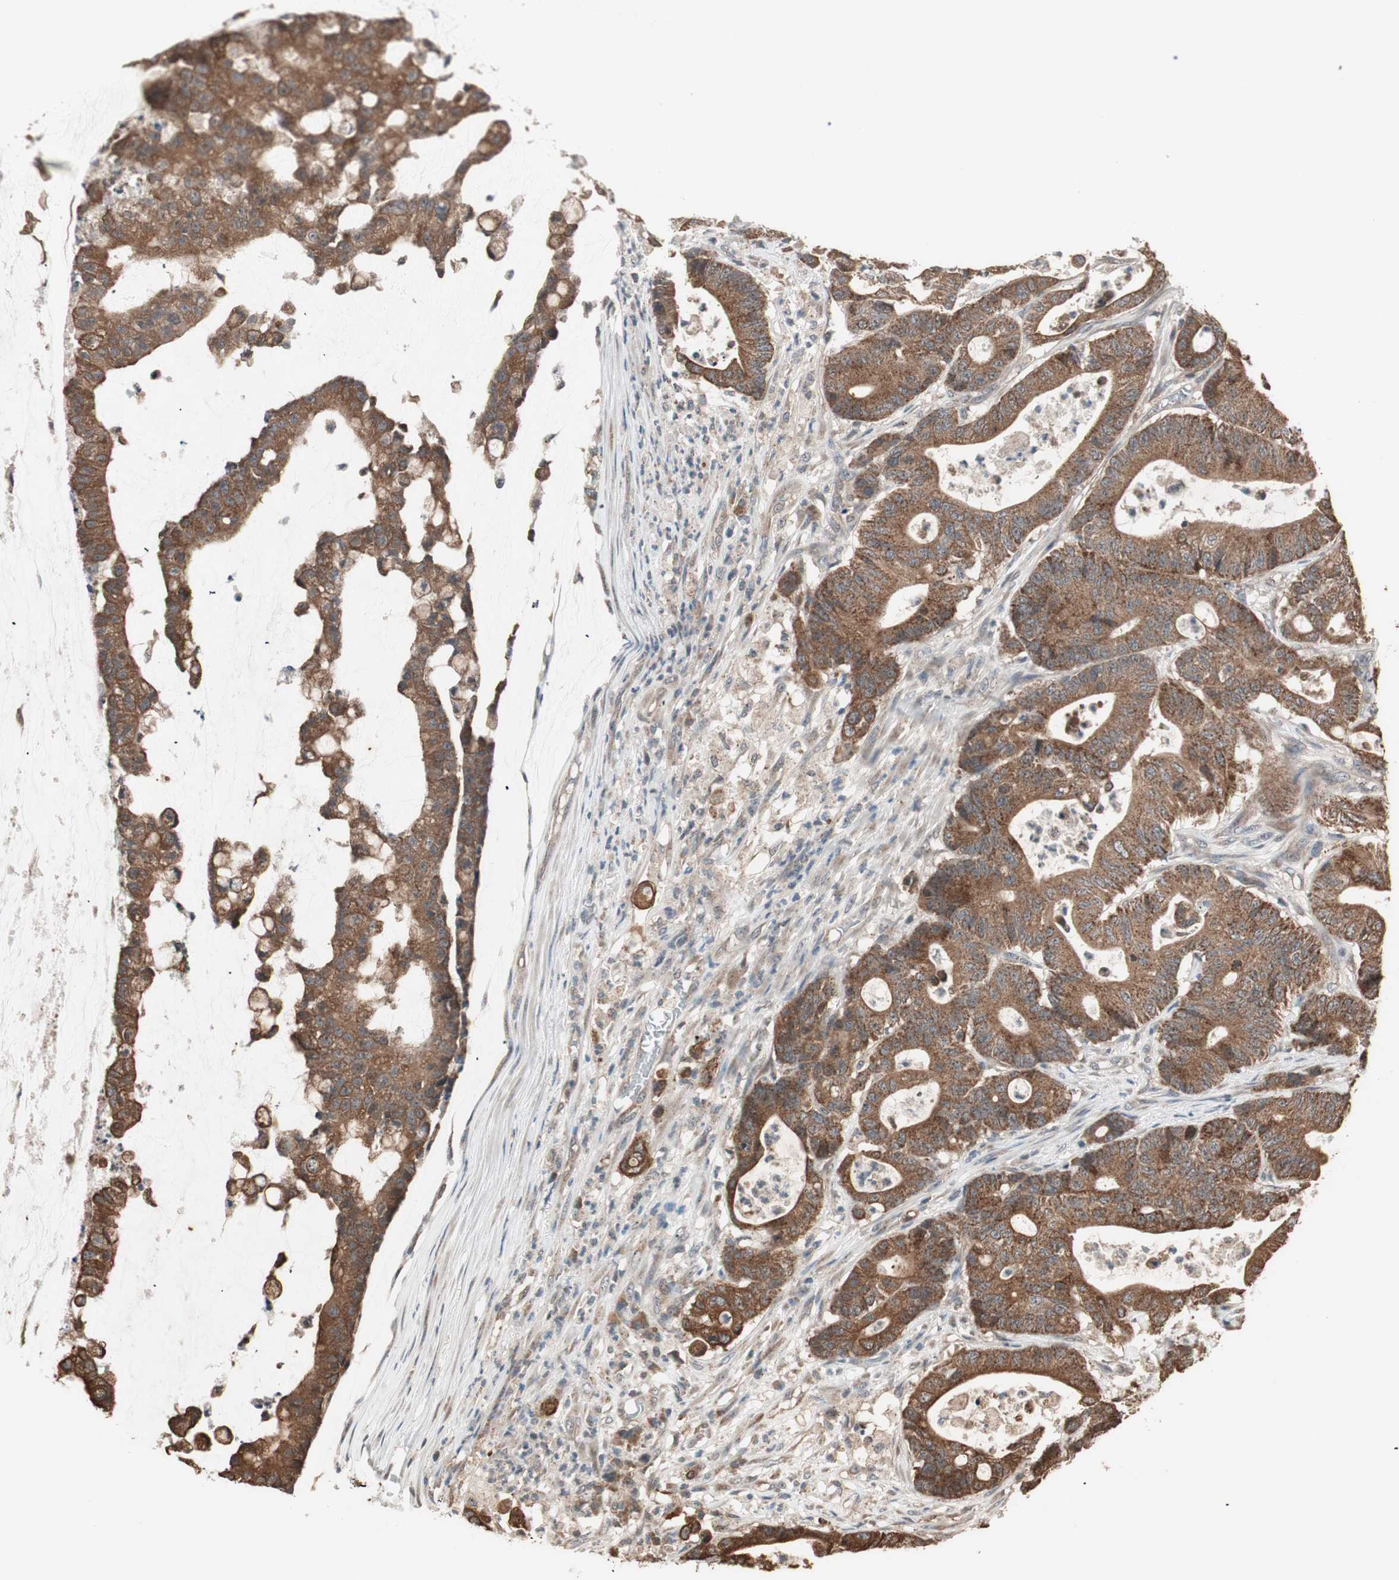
{"staining": {"intensity": "strong", "quantity": ">75%", "location": "cytoplasmic/membranous"}, "tissue": "colorectal cancer", "cell_type": "Tumor cells", "image_type": "cancer", "snomed": [{"axis": "morphology", "description": "Adenocarcinoma, NOS"}, {"axis": "topography", "description": "Colon"}], "caption": "The immunohistochemical stain shows strong cytoplasmic/membranous expression in tumor cells of colorectal cancer (adenocarcinoma) tissue.", "gene": "FBXO5", "patient": {"sex": "female", "age": 84}}